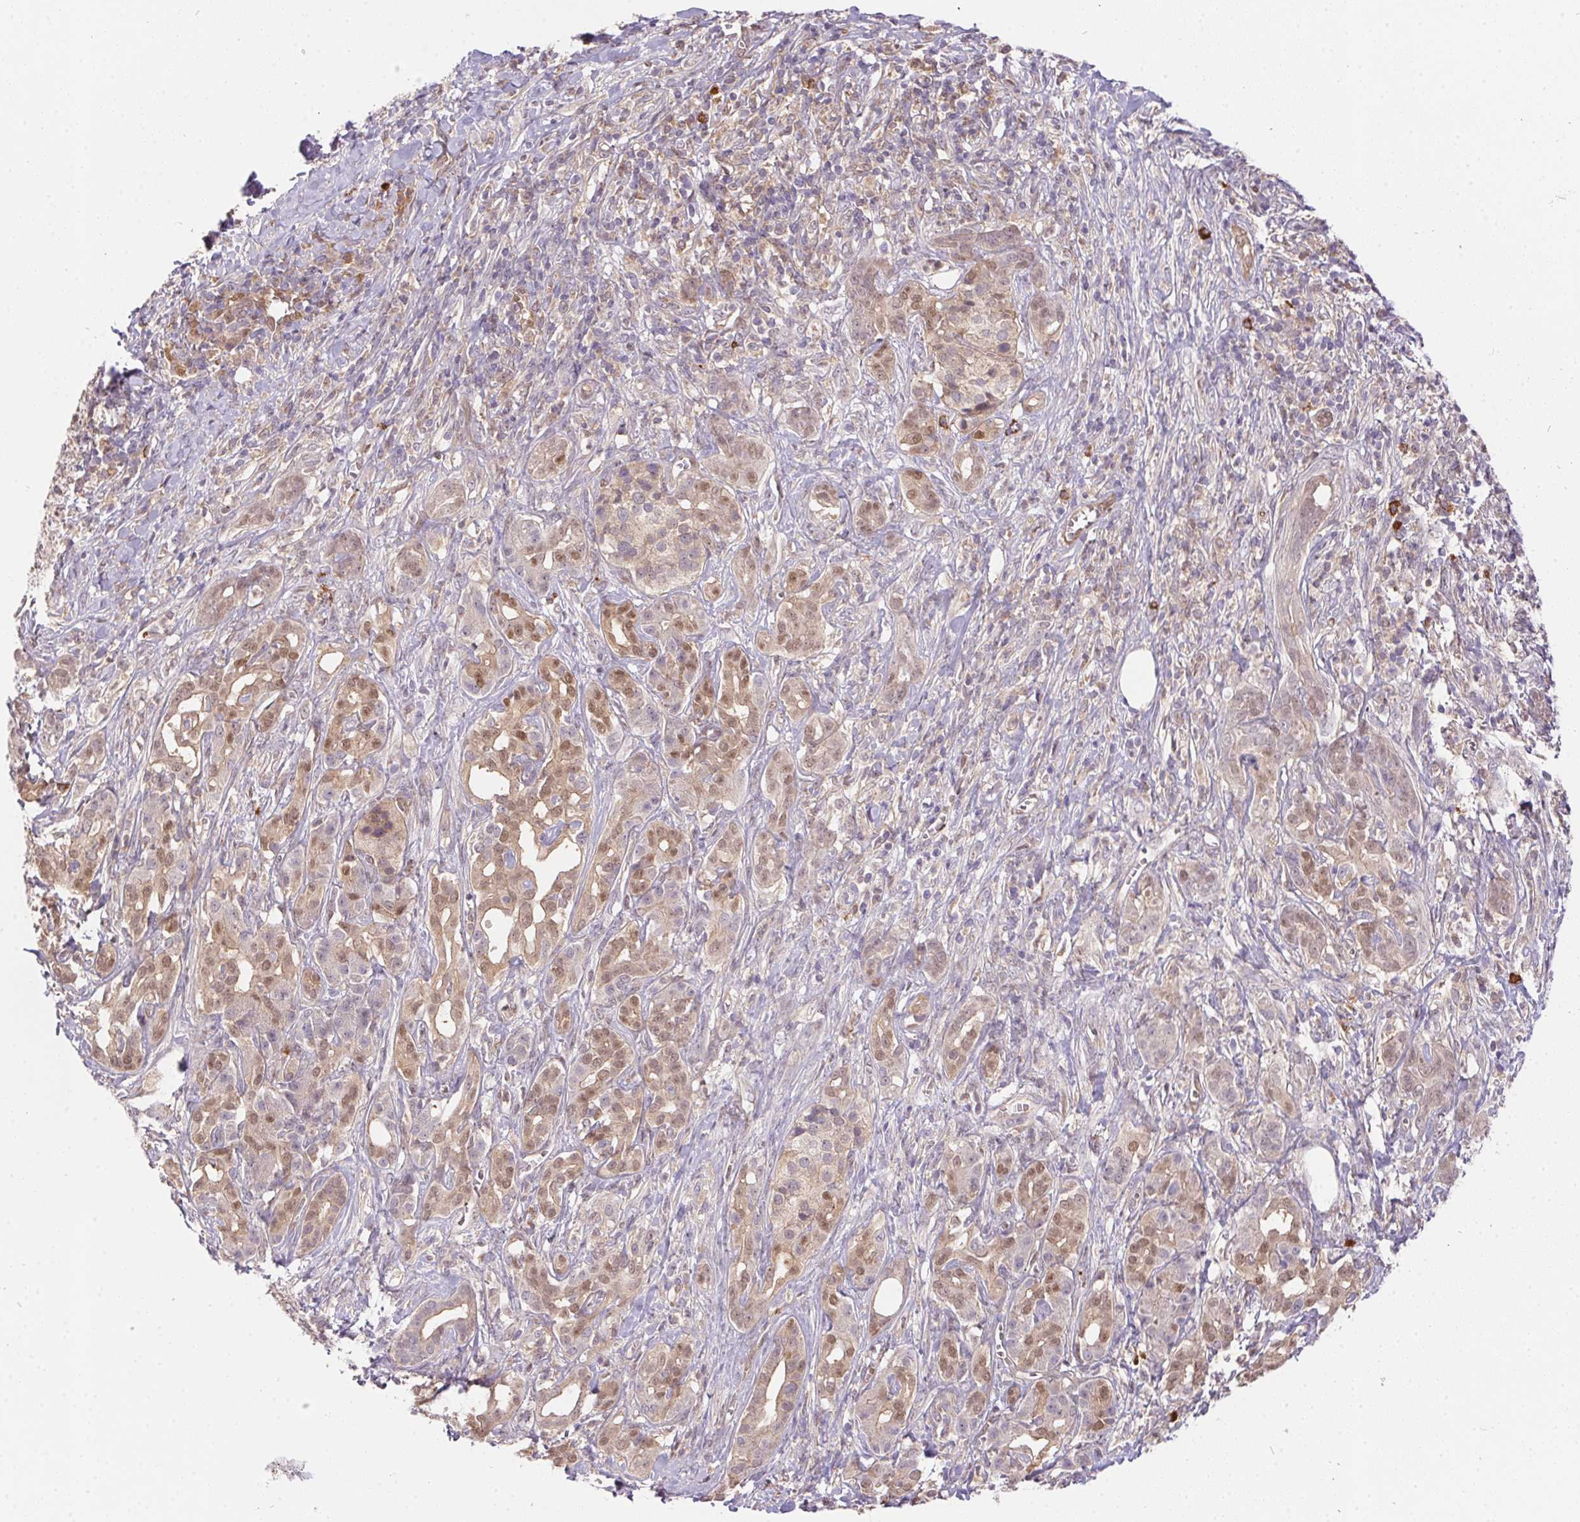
{"staining": {"intensity": "weak", "quantity": "<25%", "location": "cytoplasmic/membranous,nuclear"}, "tissue": "pancreatic cancer", "cell_type": "Tumor cells", "image_type": "cancer", "snomed": [{"axis": "morphology", "description": "Adenocarcinoma, NOS"}, {"axis": "topography", "description": "Pancreas"}], "caption": "An immunohistochemistry (IHC) histopathology image of pancreatic cancer is shown. There is no staining in tumor cells of pancreatic cancer.", "gene": "NUDT16", "patient": {"sex": "male", "age": 61}}